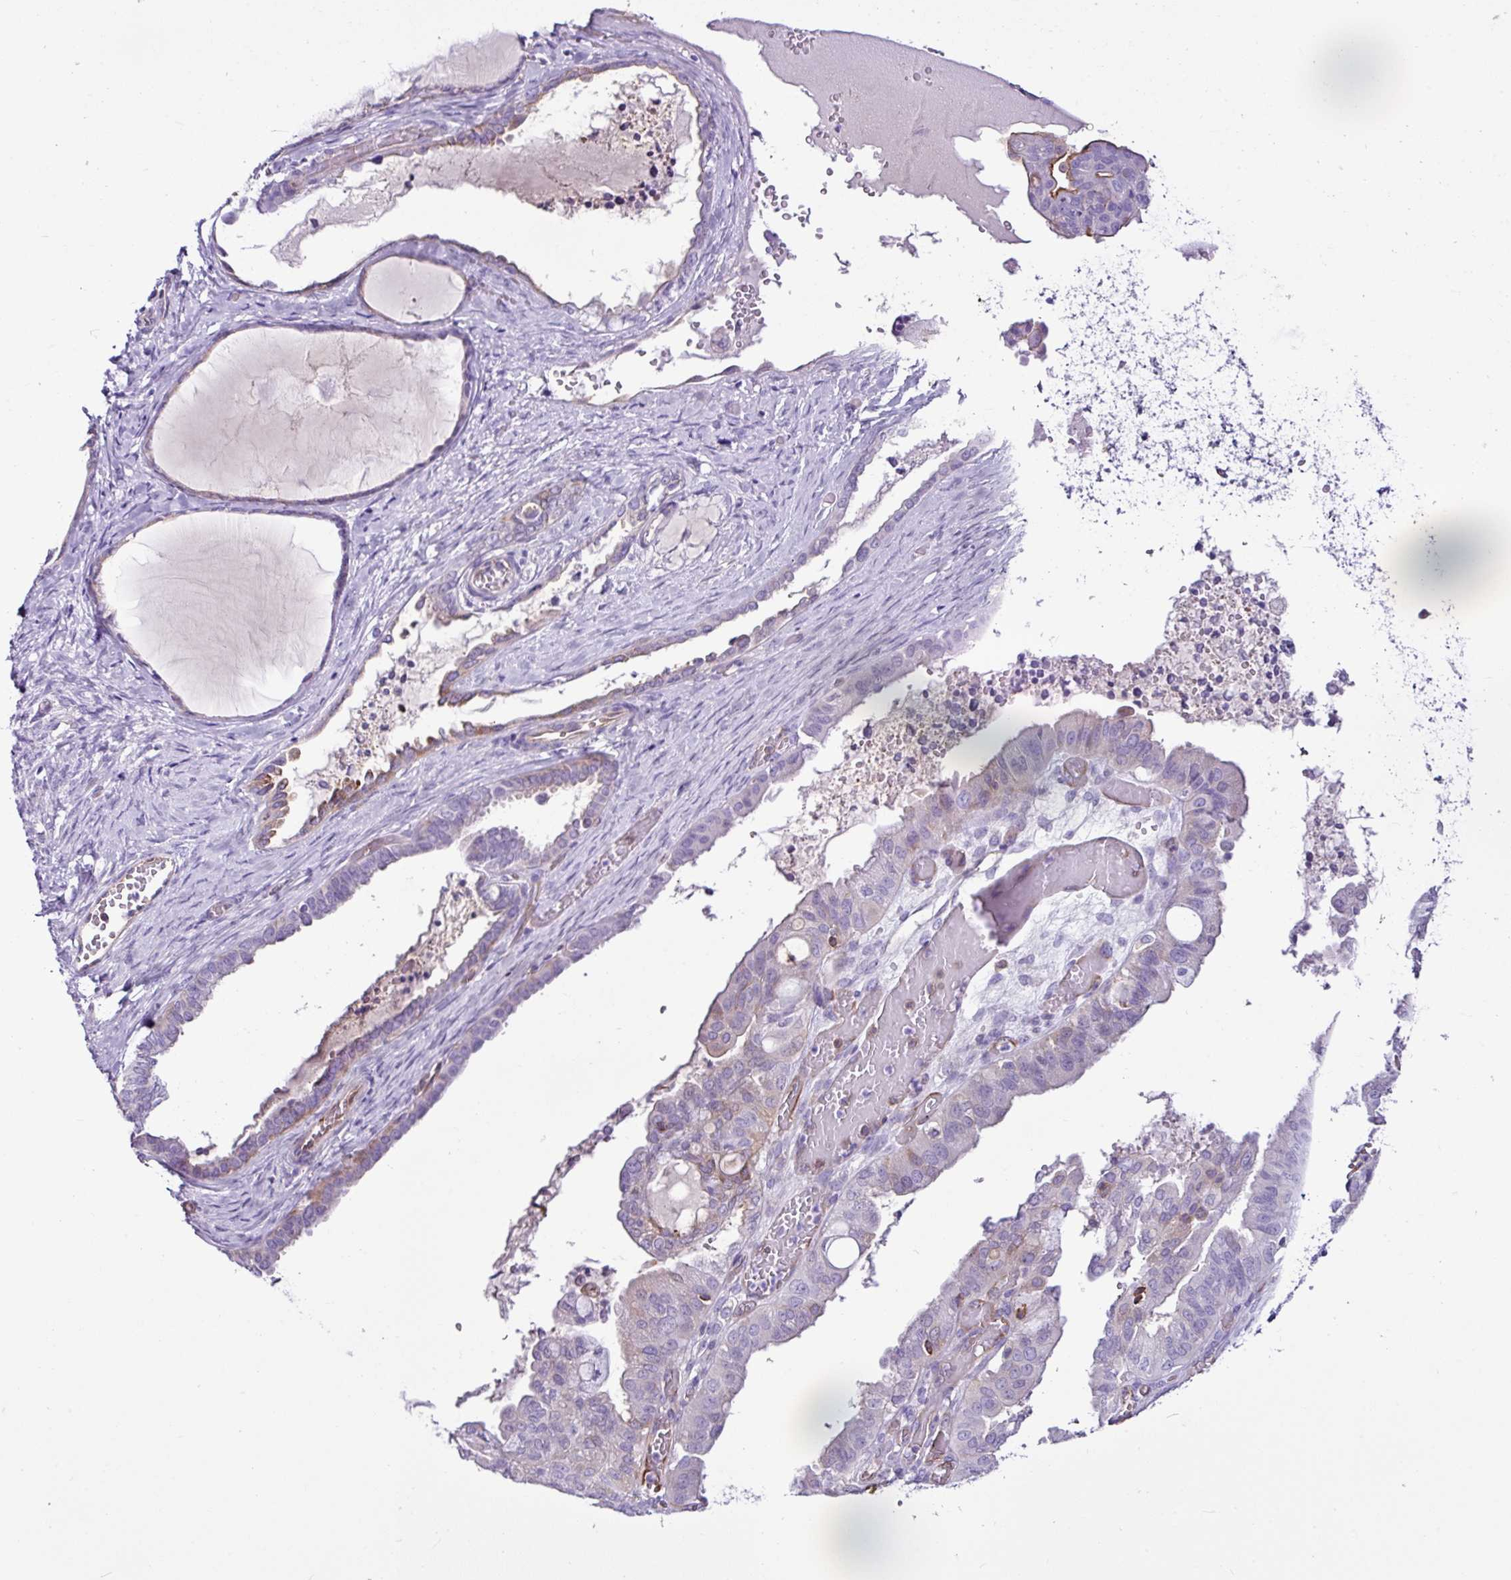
{"staining": {"intensity": "weak", "quantity": "<25%", "location": "cytoplasmic/membranous"}, "tissue": "ovarian cancer", "cell_type": "Tumor cells", "image_type": "cancer", "snomed": [{"axis": "morphology", "description": "Carcinoma, NOS"}, {"axis": "morphology", "description": "Carcinoma, endometroid"}, {"axis": "topography", "description": "Ovary"}], "caption": "IHC of human ovarian endometroid carcinoma displays no expression in tumor cells. (Stains: DAB (3,3'-diaminobenzidine) immunohistochemistry (IHC) with hematoxylin counter stain, Microscopy: brightfield microscopy at high magnification).", "gene": "EME2", "patient": {"sex": "female", "age": 50}}